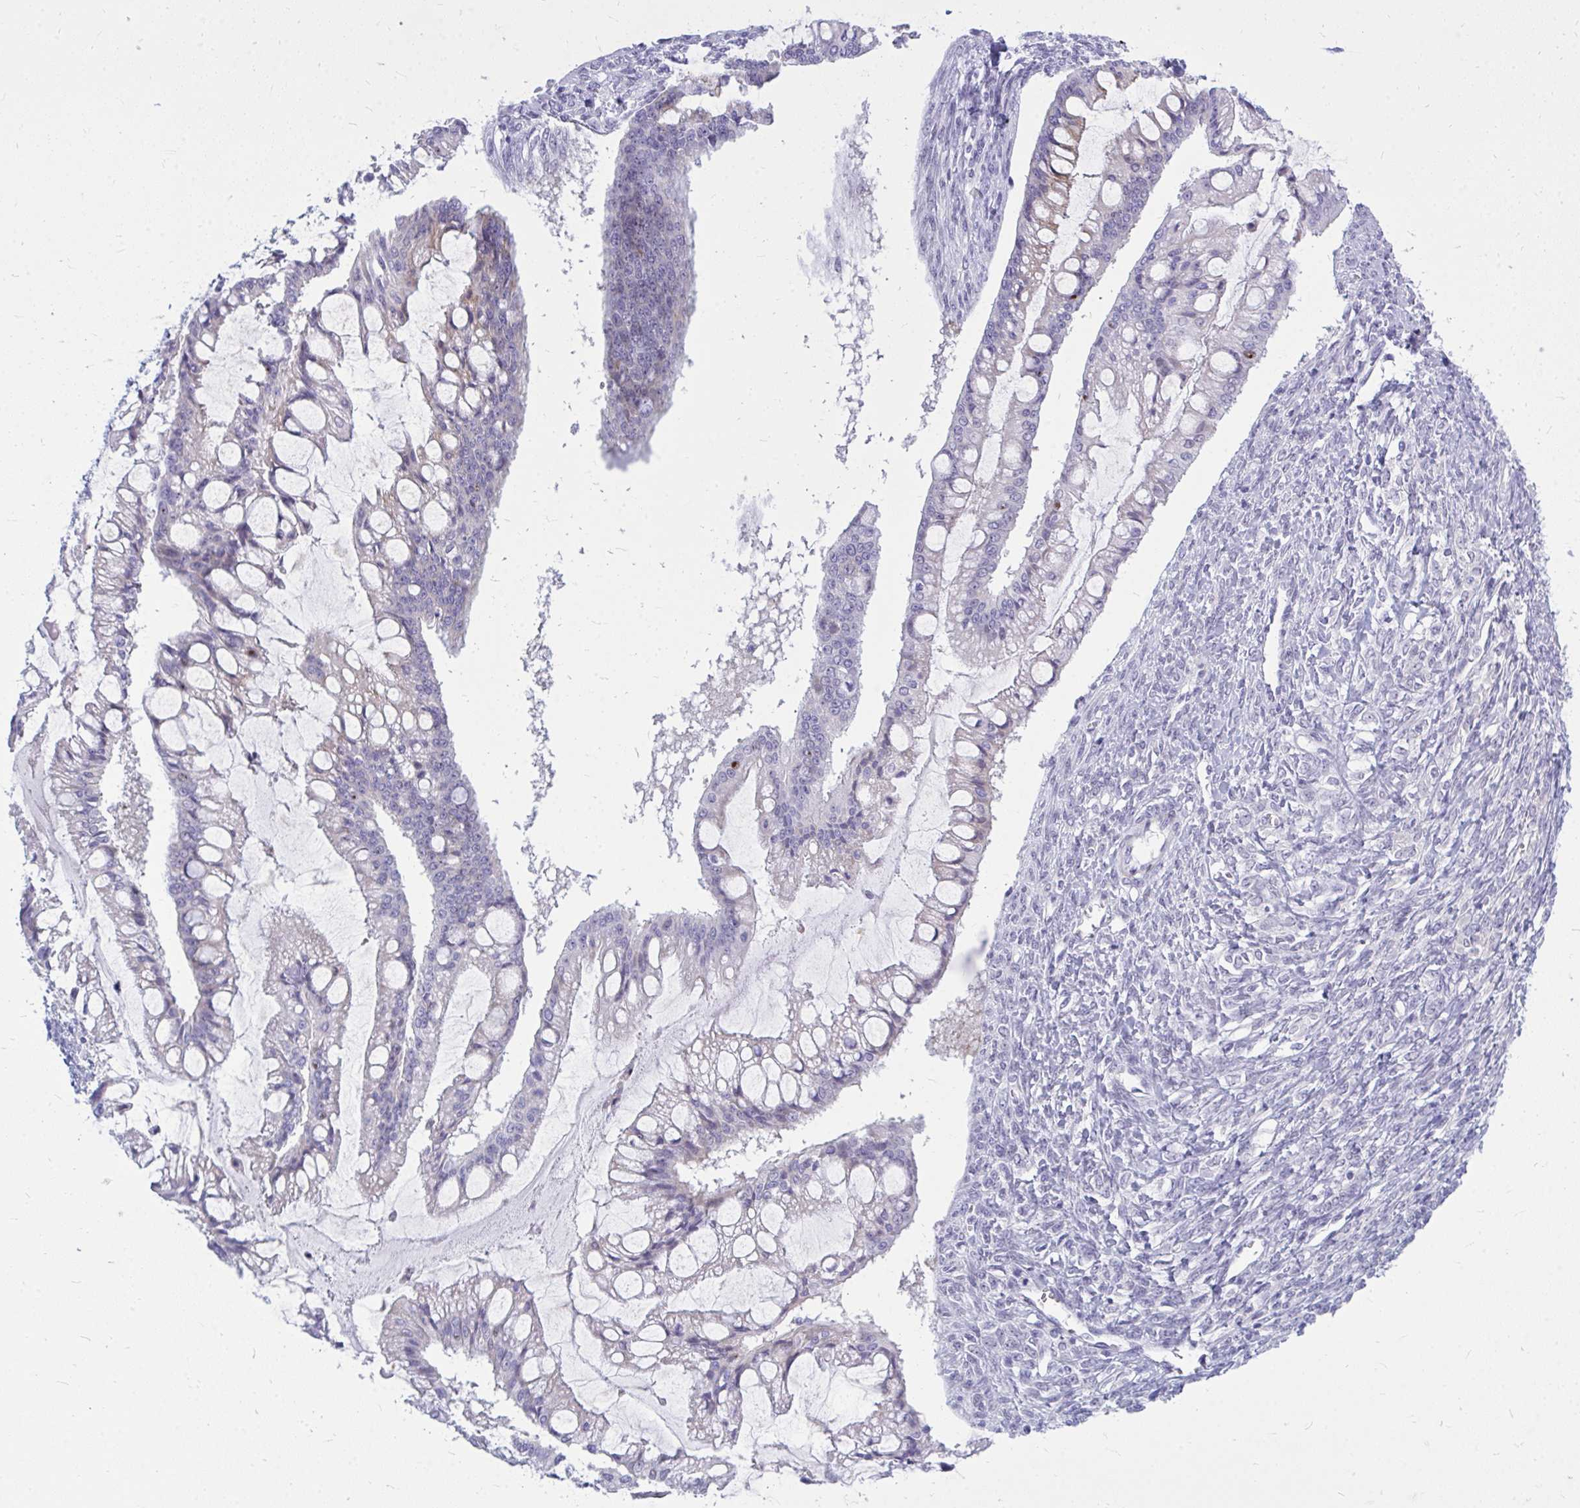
{"staining": {"intensity": "weak", "quantity": "<25%", "location": "cytoplasmic/membranous"}, "tissue": "ovarian cancer", "cell_type": "Tumor cells", "image_type": "cancer", "snomed": [{"axis": "morphology", "description": "Cystadenocarcinoma, mucinous, NOS"}, {"axis": "topography", "description": "Ovary"}], "caption": "Image shows no significant protein positivity in tumor cells of ovarian mucinous cystadenocarcinoma. (DAB (3,3'-diaminobenzidine) IHC, high magnification).", "gene": "ZSCAN25", "patient": {"sex": "female", "age": 73}}